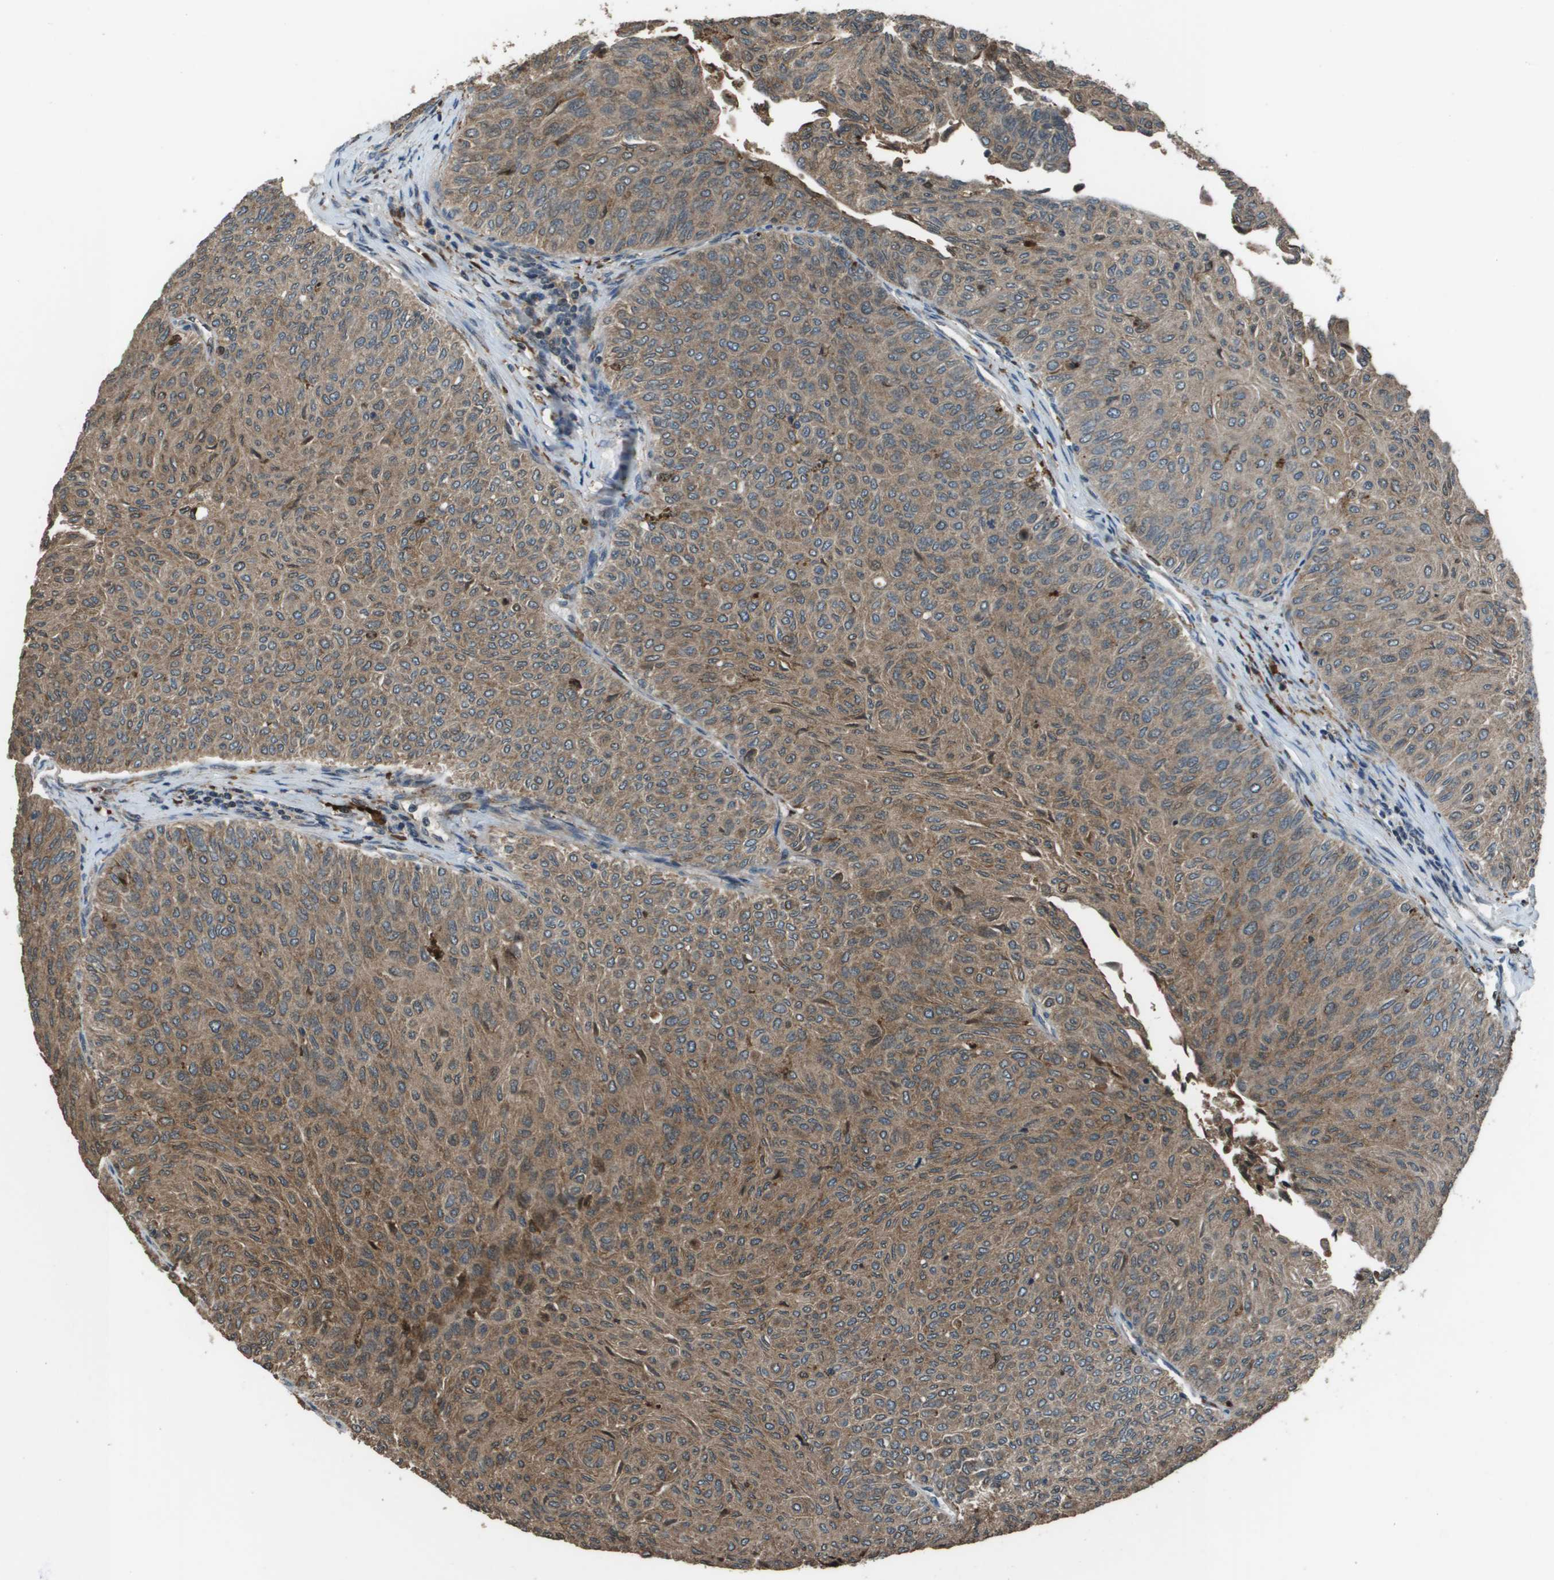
{"staining": {"intensity": "moderate", "quantity": ">75%", "location": "cytoplasmic/membranous"}, "tissue": "urothelial cancer", "cell_type": "Tumor cells", "image_type": "cancer", "snomed": [{"axis": "morphology", "description": "Urothelial carcinoma, Low grade"}, {"axis": "topography", "description": "Urinary bladder"}], "caption": "A medium amount of moderate cytoplasmic/membranous staining is present in about >75% of tumor cells in urothelial carcinoma (low-grade) tissue.", "gene": "GOSR2", "patient": {"sex": "male", "age": 78}}